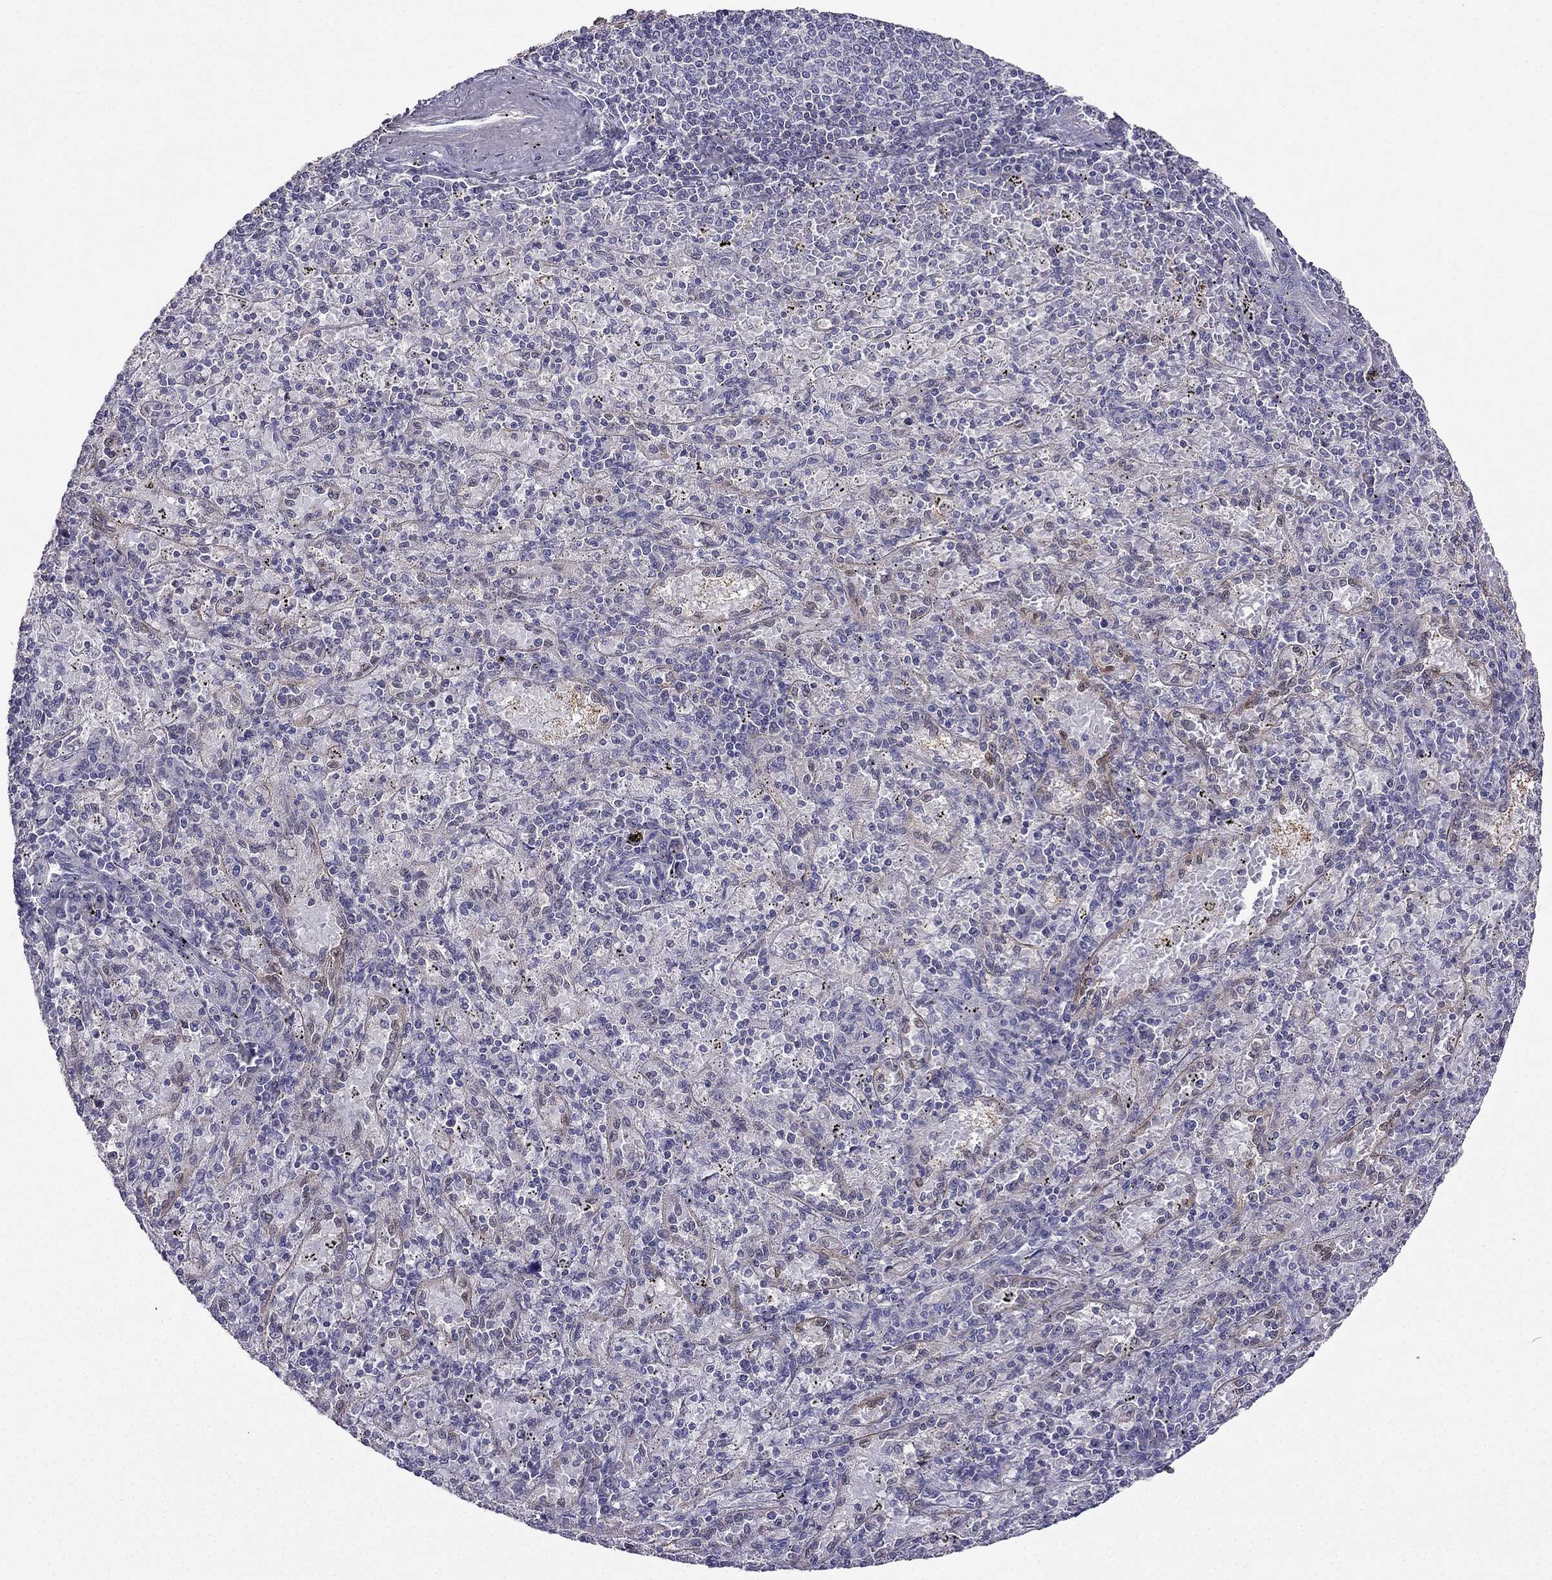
{"staining": {"intensity": "negative", "quantity": "none", "location": "none"}, "tissue": "spleen", "cell_type": "Cells in red pulp", "image_type": "normal", "snomed": [{"axis": "morphology", "description": "Normal tissue, NOS"}, {"axis": "topography", "description": "Spleen"}], "caption": "Immunohistochemistry (IHC) micrograph of unremarkable spleen: spleen stained with DAB displays no significant protein staining in cells in red pulp. The staining is performed using DAB brown chromogen with nuclei counter-stained in using hematoxylin.", "gene": "AS3MT", "patient": {"sex": "male", "age": 60}}